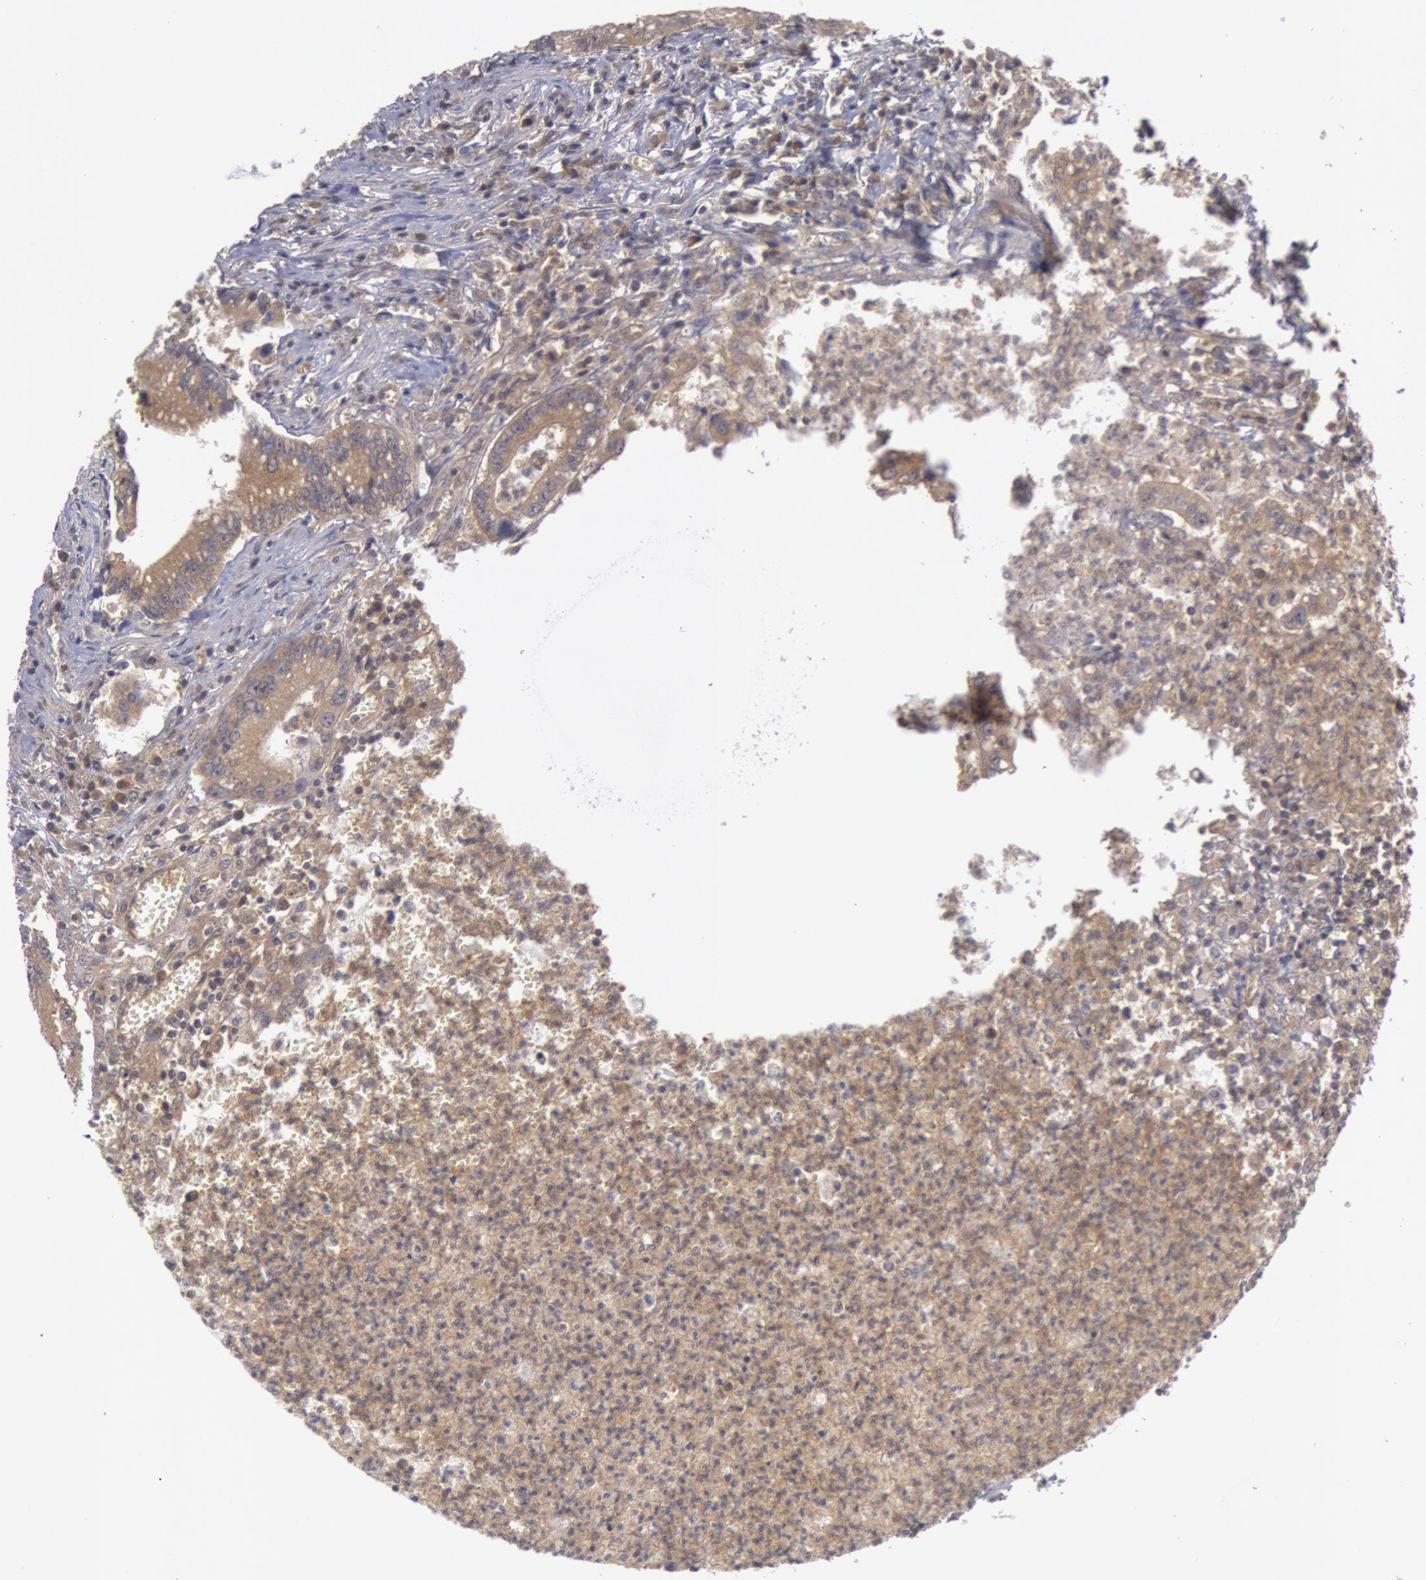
{"staining": {"intensity": "weak", "quantity": ">75%", "location": "cytoplasmic/membranous"}, "tissue": "colorectal cancer", "cell_type": "Tumor cells", "image_type": "cancer", "snomed": [{"axis": "morphology", "description": "Adenocarcinoma, NOS"}, {"axis": "topography", "description": "Rectum"}], "caption": "Immunohistochemistry (IHC) of colorectal cancer exhibits low levels of weak cytoplasmic/membranous expression in about >75% of tumor cells.", "gene": "BRAF", "patient": {"sex": "female", "age": 81}}